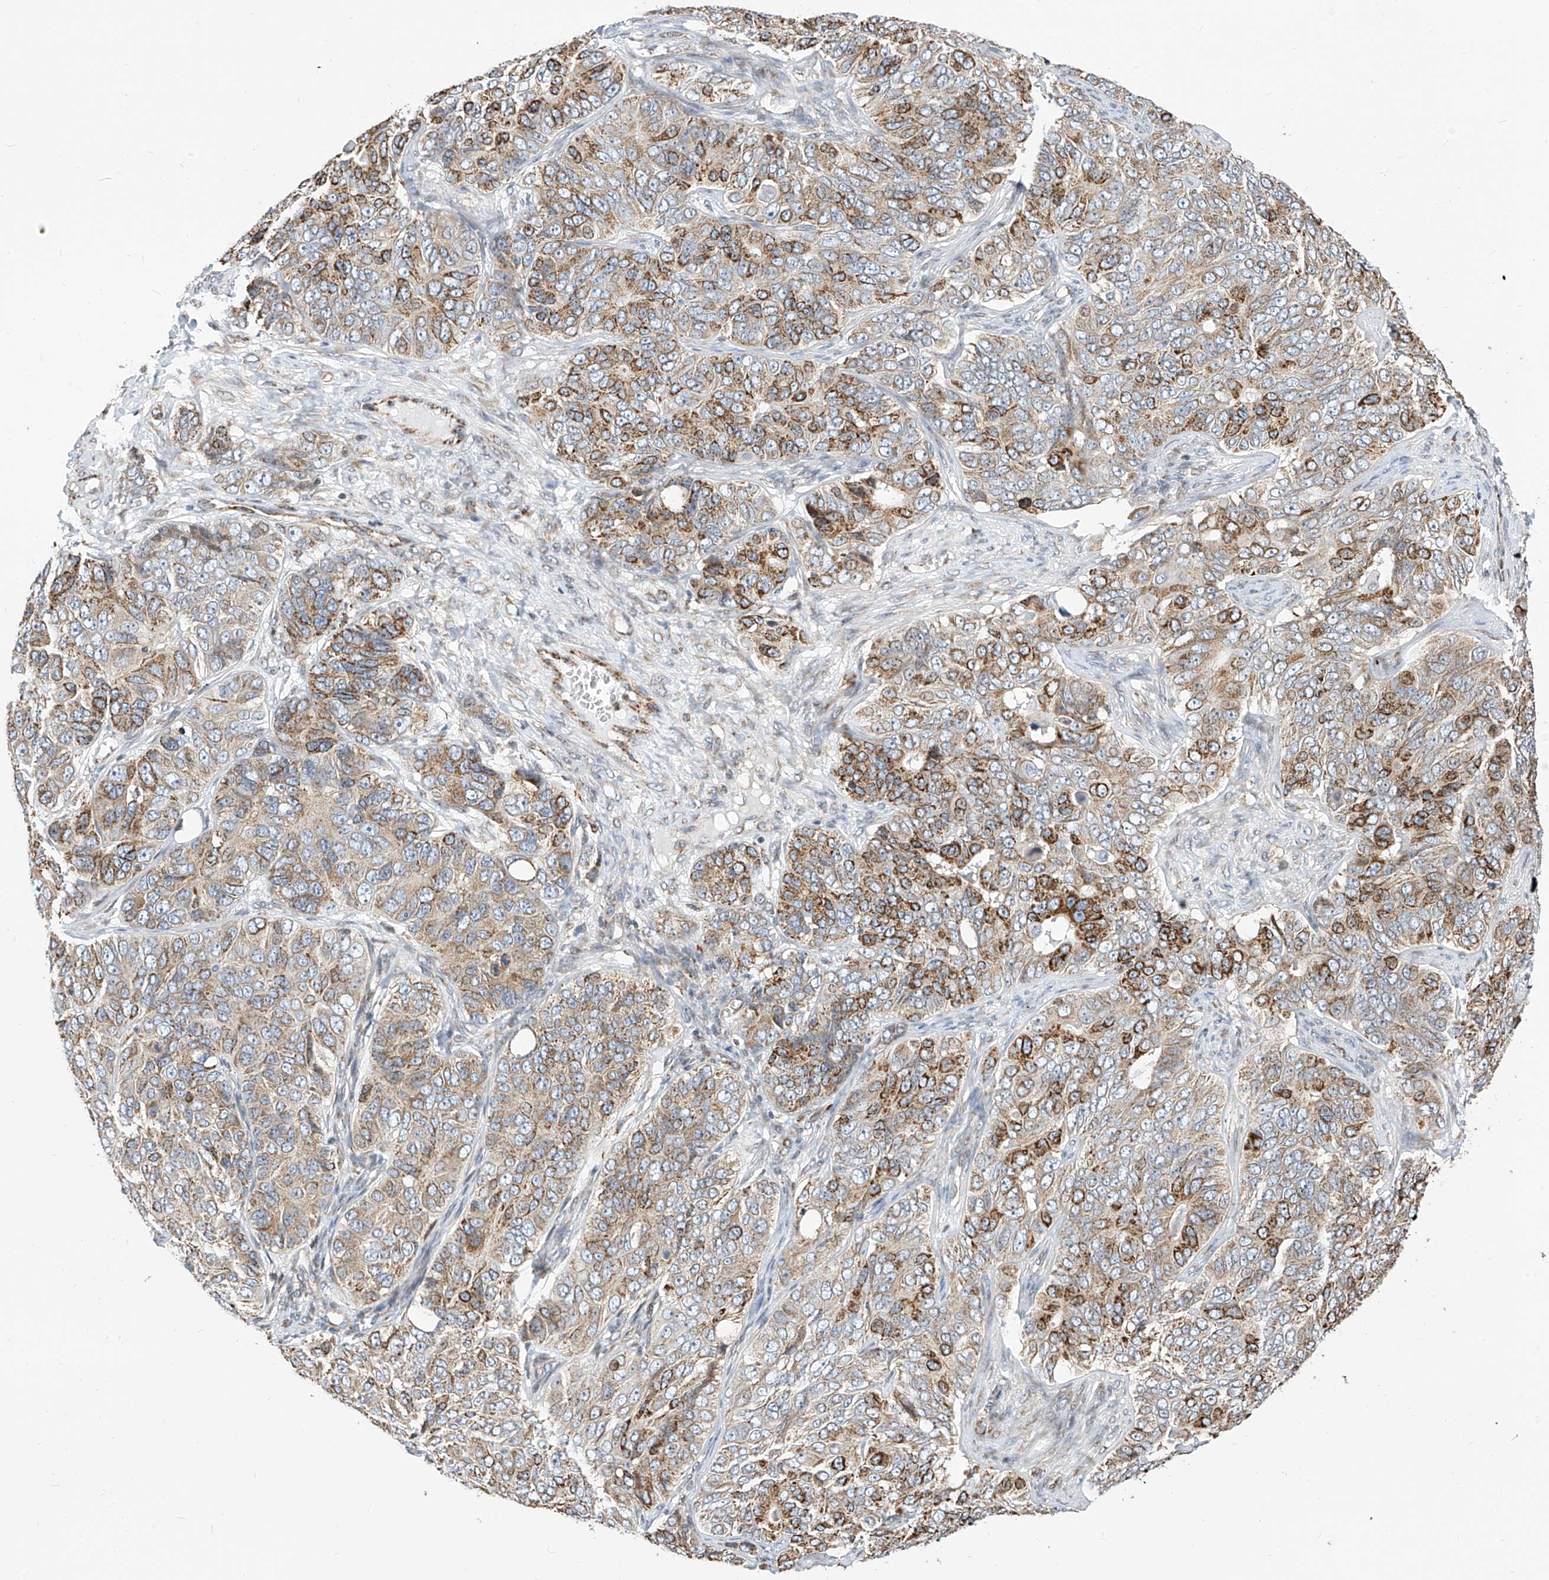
{"staining": {"intensity": "moderate", "quantity": "25%-75%", "location": "cytoplasmic/membranous"}, "tissue": "ovarian cancer", "cell_type": "Tumor cells", "image_type": "cancer", "snomed": [{"axis": "morphology", "description": "Carcinoma, endometroid"}, {"axis": "topography", "description": "Ovary"}], "caption": "Approximately 25%-75% of tumor cells in human ovarian endometroid carcinoma demonstrate moderate cytoplasmic/membranous protein positivity as visualized by brown immunohistochemical staining.", "gene": "TTLL8", "patient": {"sex": "female", "age": 51}}